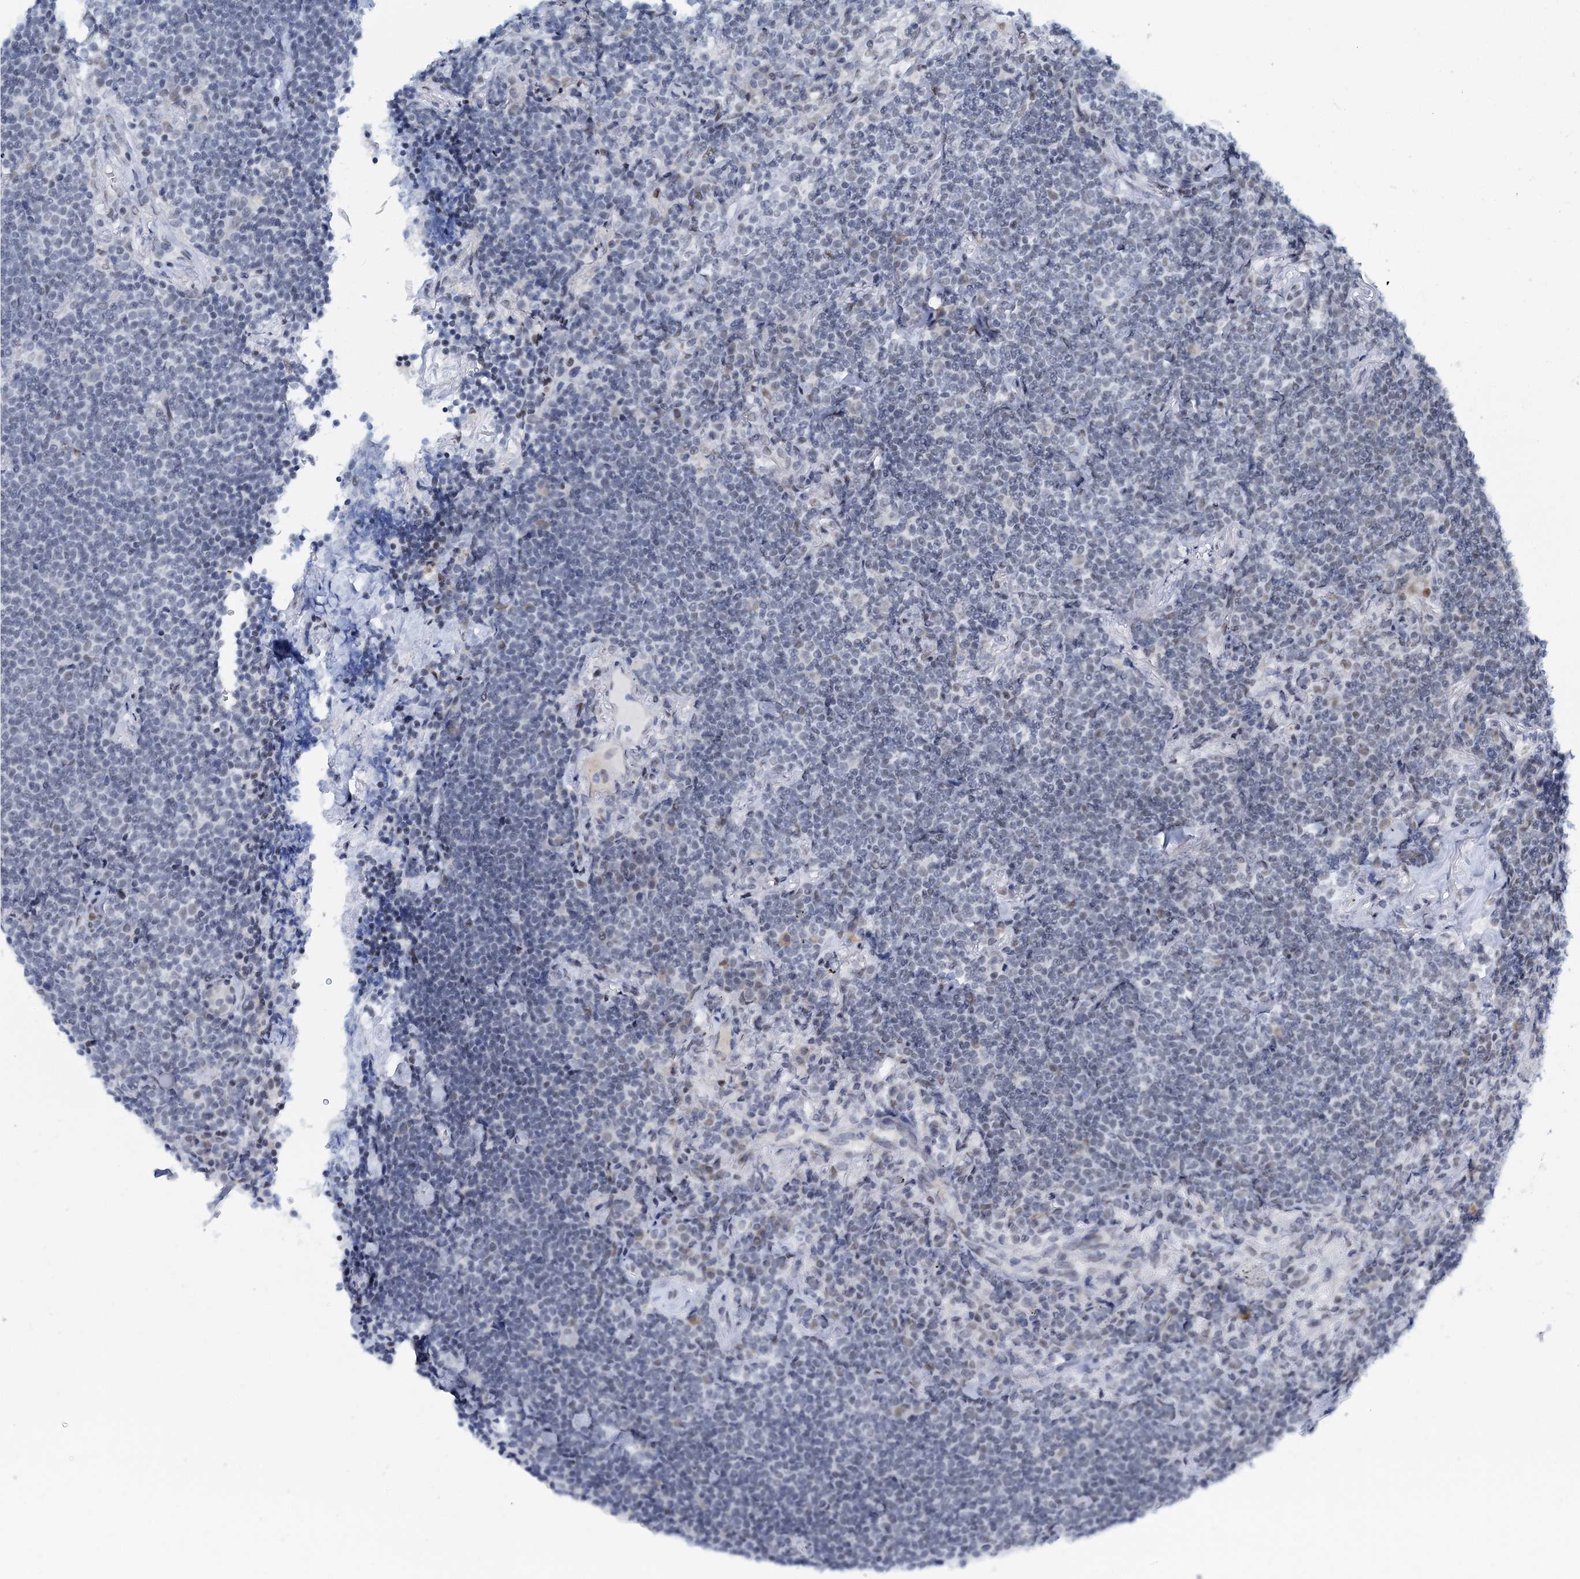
{"staining": {"intensity": "negative", "quantity": "none", "location": "none"}, "tissue": "lymphoma", "cell_type": "Tumor cells", "image_type": "cancer", "snomed": [{"axis": "morphology", "description": "Malignant lymphoma, non-Hodgkin's type, Low grade"}, {"axis": "topography", "description": "Lung"}], "caption": "An immunohistochemistry (IHC) photomicrograph of malignant lymphoma, non-Hodgkin's type (low-grade) is shown. There is no staining in tumor cells of malignant lymphoma, non-Hodgkin's type (low-grade). (DAB immunohistochemistry (IHC), high magnification).", "gene": "SREK1", "patient": {"sex": "female", "age": 71}}